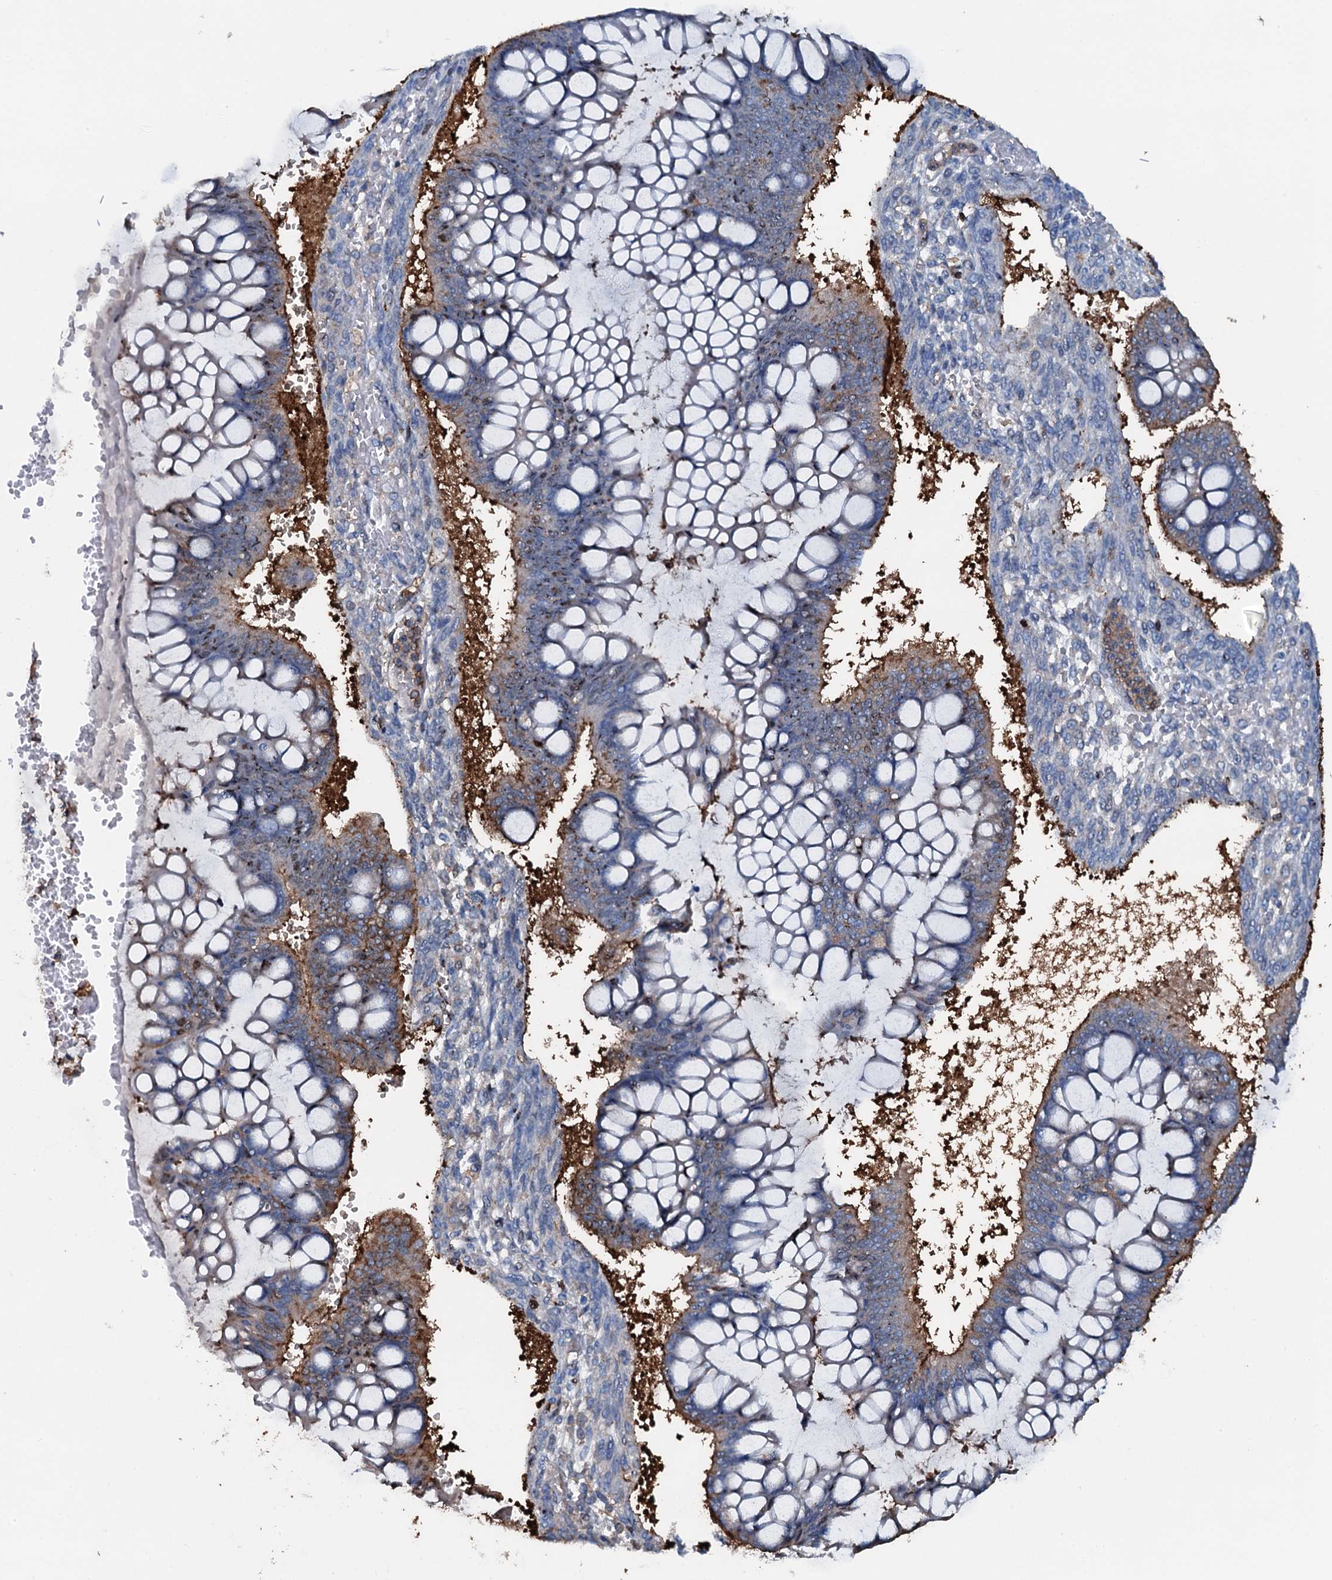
{"staining": {"intensity": "moderate", "quantity": "25%-75%", "location": "cytoplasmic/membranous,nuclear"}, "tissue": "ovarian cancer", "cell_type": "Tumor cells", "image_type": "cancer", "snomed": [{"axis": "morphology", "description": "Cystadenocarcinoma, mucinous, NOS"}, {"axis": "topography", "description": "Ovary"}], "caption": "This micrograph displays immunohistochemistry staining of human mucinous cystadenocarcinoma (ovarian), with medium moderate cytoplasmic/membranous and nuclear expression in approximately 25%-75% of tumor cells.", "gene": "MS4A4E", "patient": {"sex": "female", "age": 73}}